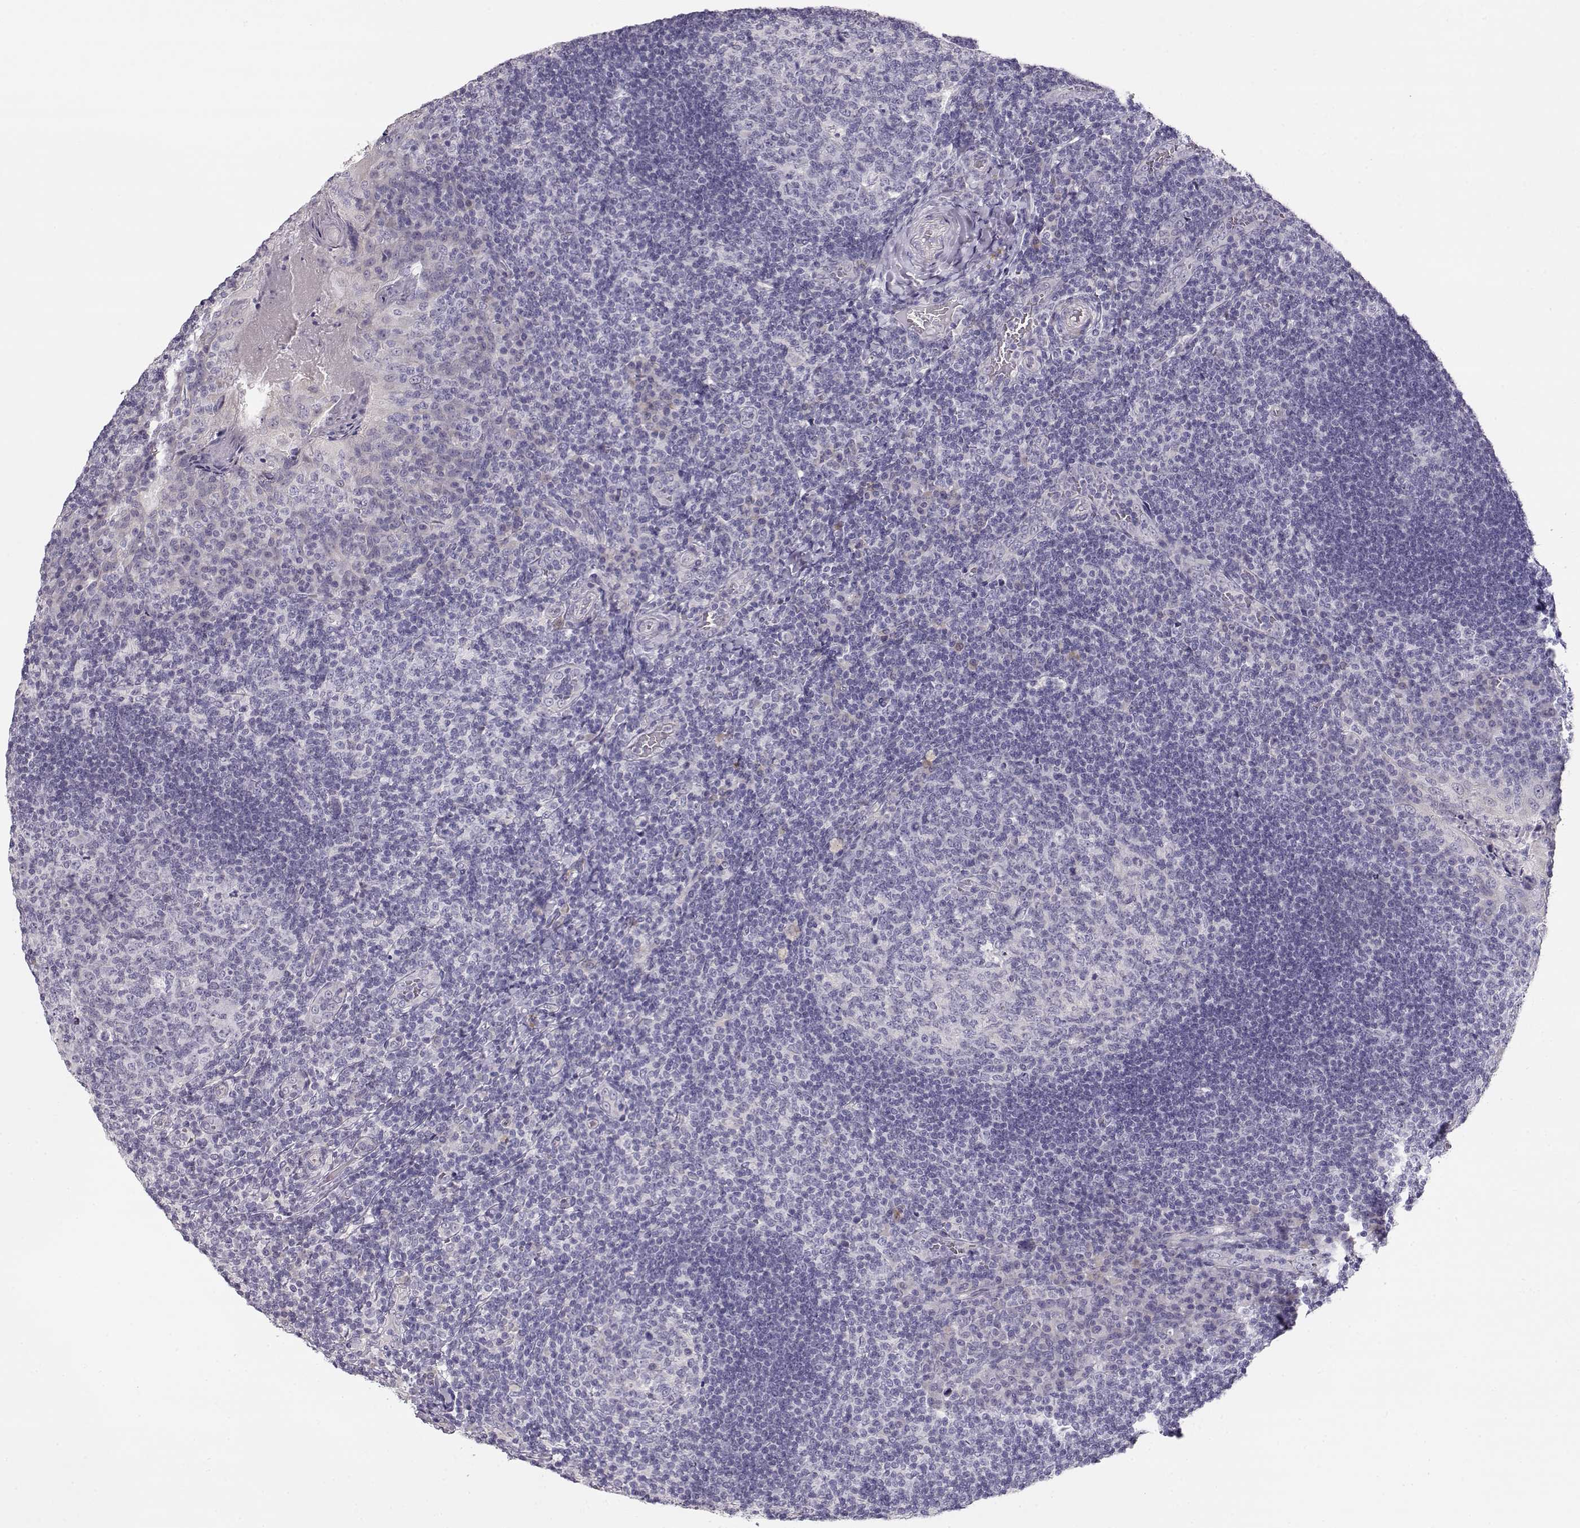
{"staining": {"intensity": "negative", "quantity": "none", "location": "none"}, "tissue": "tonsil", "cell_type": "Germinal center cells", "image_type": "normal", "snomed": [{"axis": "morphology", "description": "Normal tissue, NOS"}, {"axis": "topography", "description": "Tonsil"}], "caption": "Tonsil was stained to show a protein in brown. There is no significant staining in germinal center cells.", "gene": "GLIPR1L2", "patient": {"sex": "male", "age": 17}}